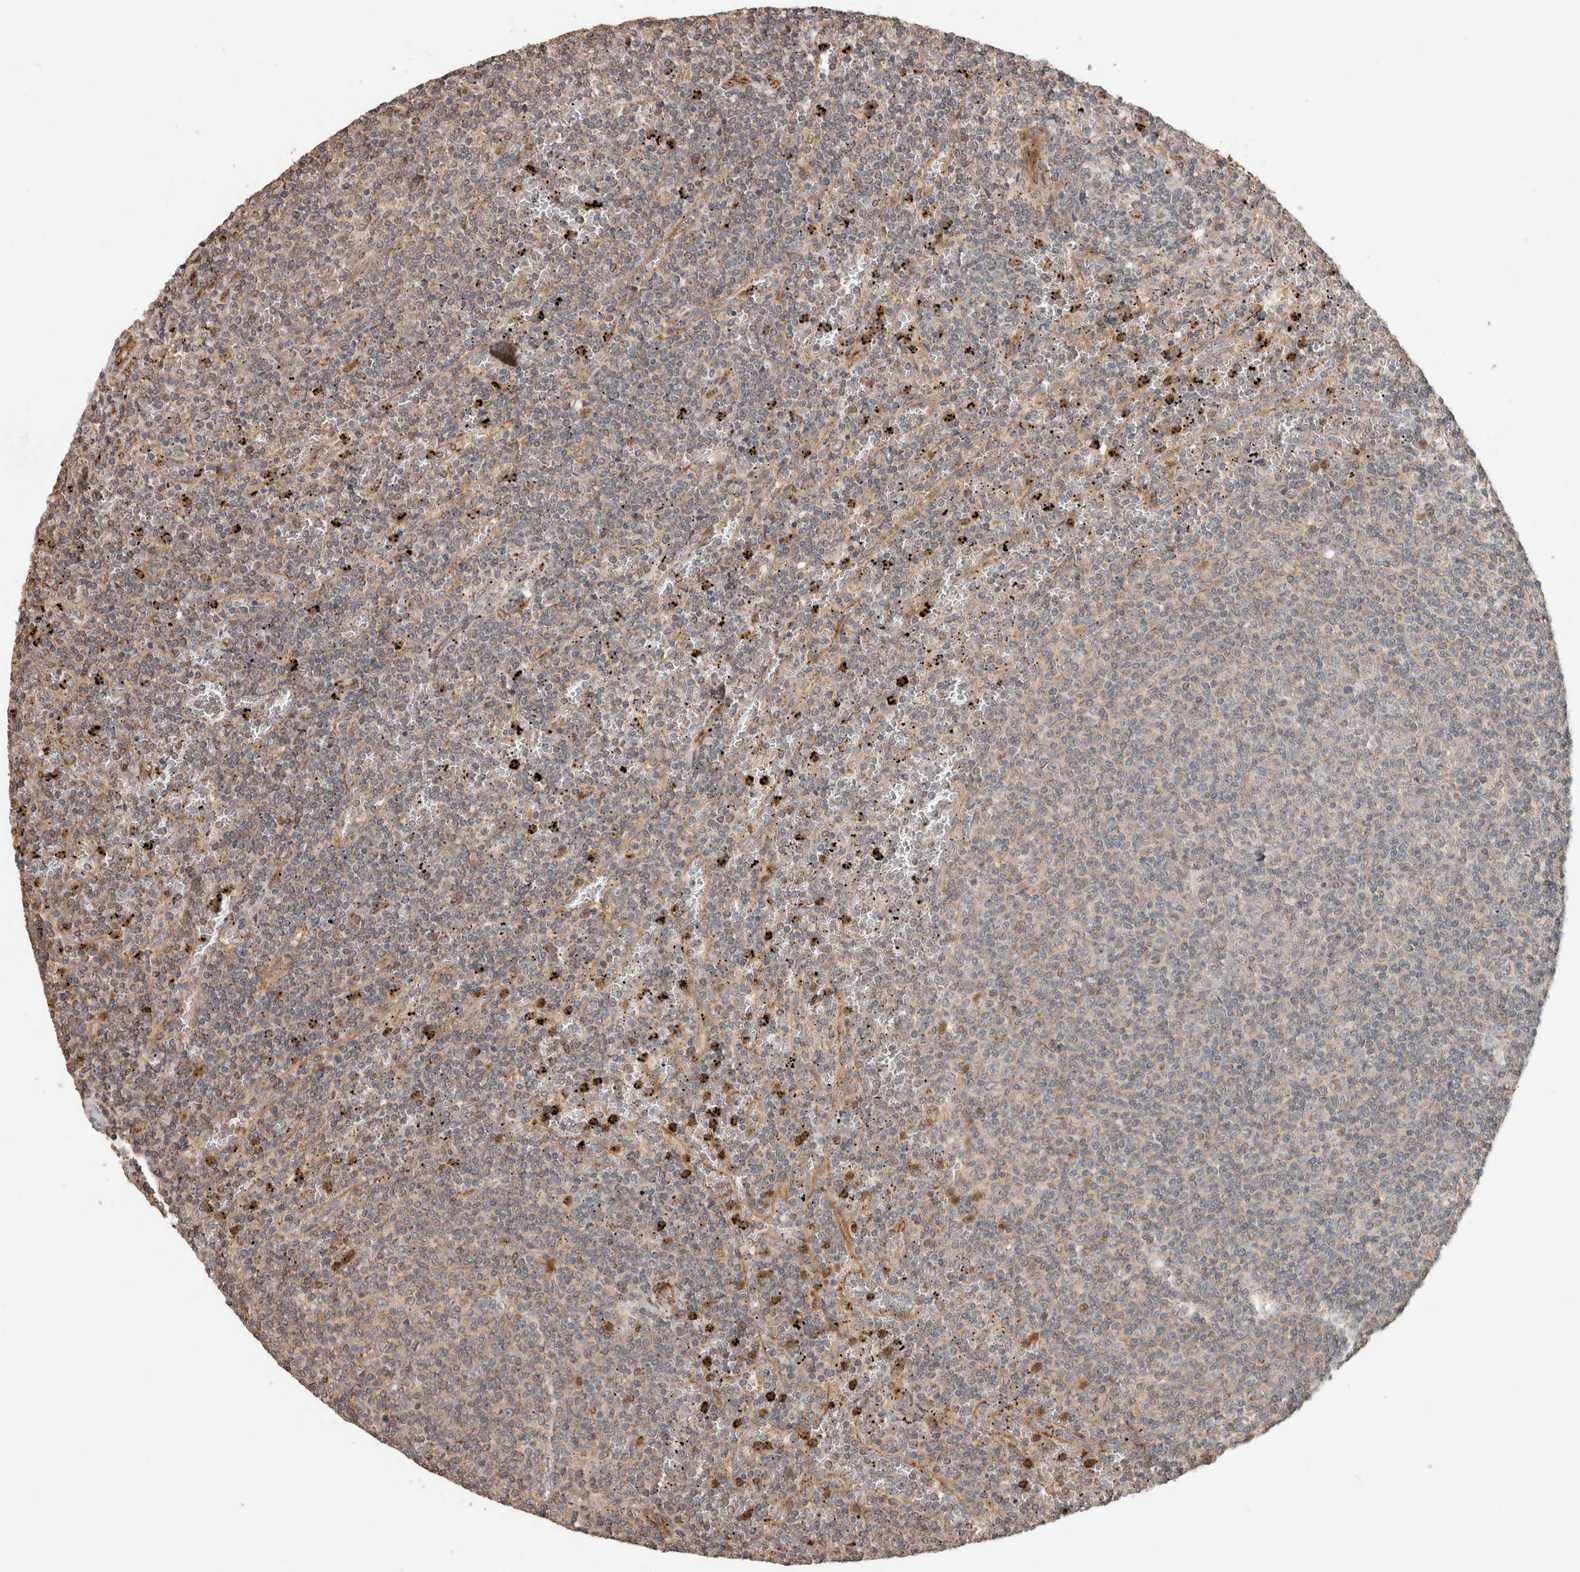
{"staining": {"intensity": "weak", "quantity": "<25%", "location": "cytoplasmic/membranous"}, "tissue": "lymphoma", "cell_type": "Tumor cells", "image_type": "cancer", "snomed": [{"axis": "morphology", "description": "Malignant lymphoma, non-Hodgkin's type, Low grade"}, {"axis": "topography", "description": "Spleen"}], "caption": "Immunohistochemical staining of human malignant lymphoma, non-Hodgkin's type (low-grade) exhibits no significant staining in tumor cells. (Brightfield microscopy of DAB immunohistochemistry (IHC) at high magnification).", "gene": "SIPA1L2", "patient": {"sex": "female", "age": 50}}